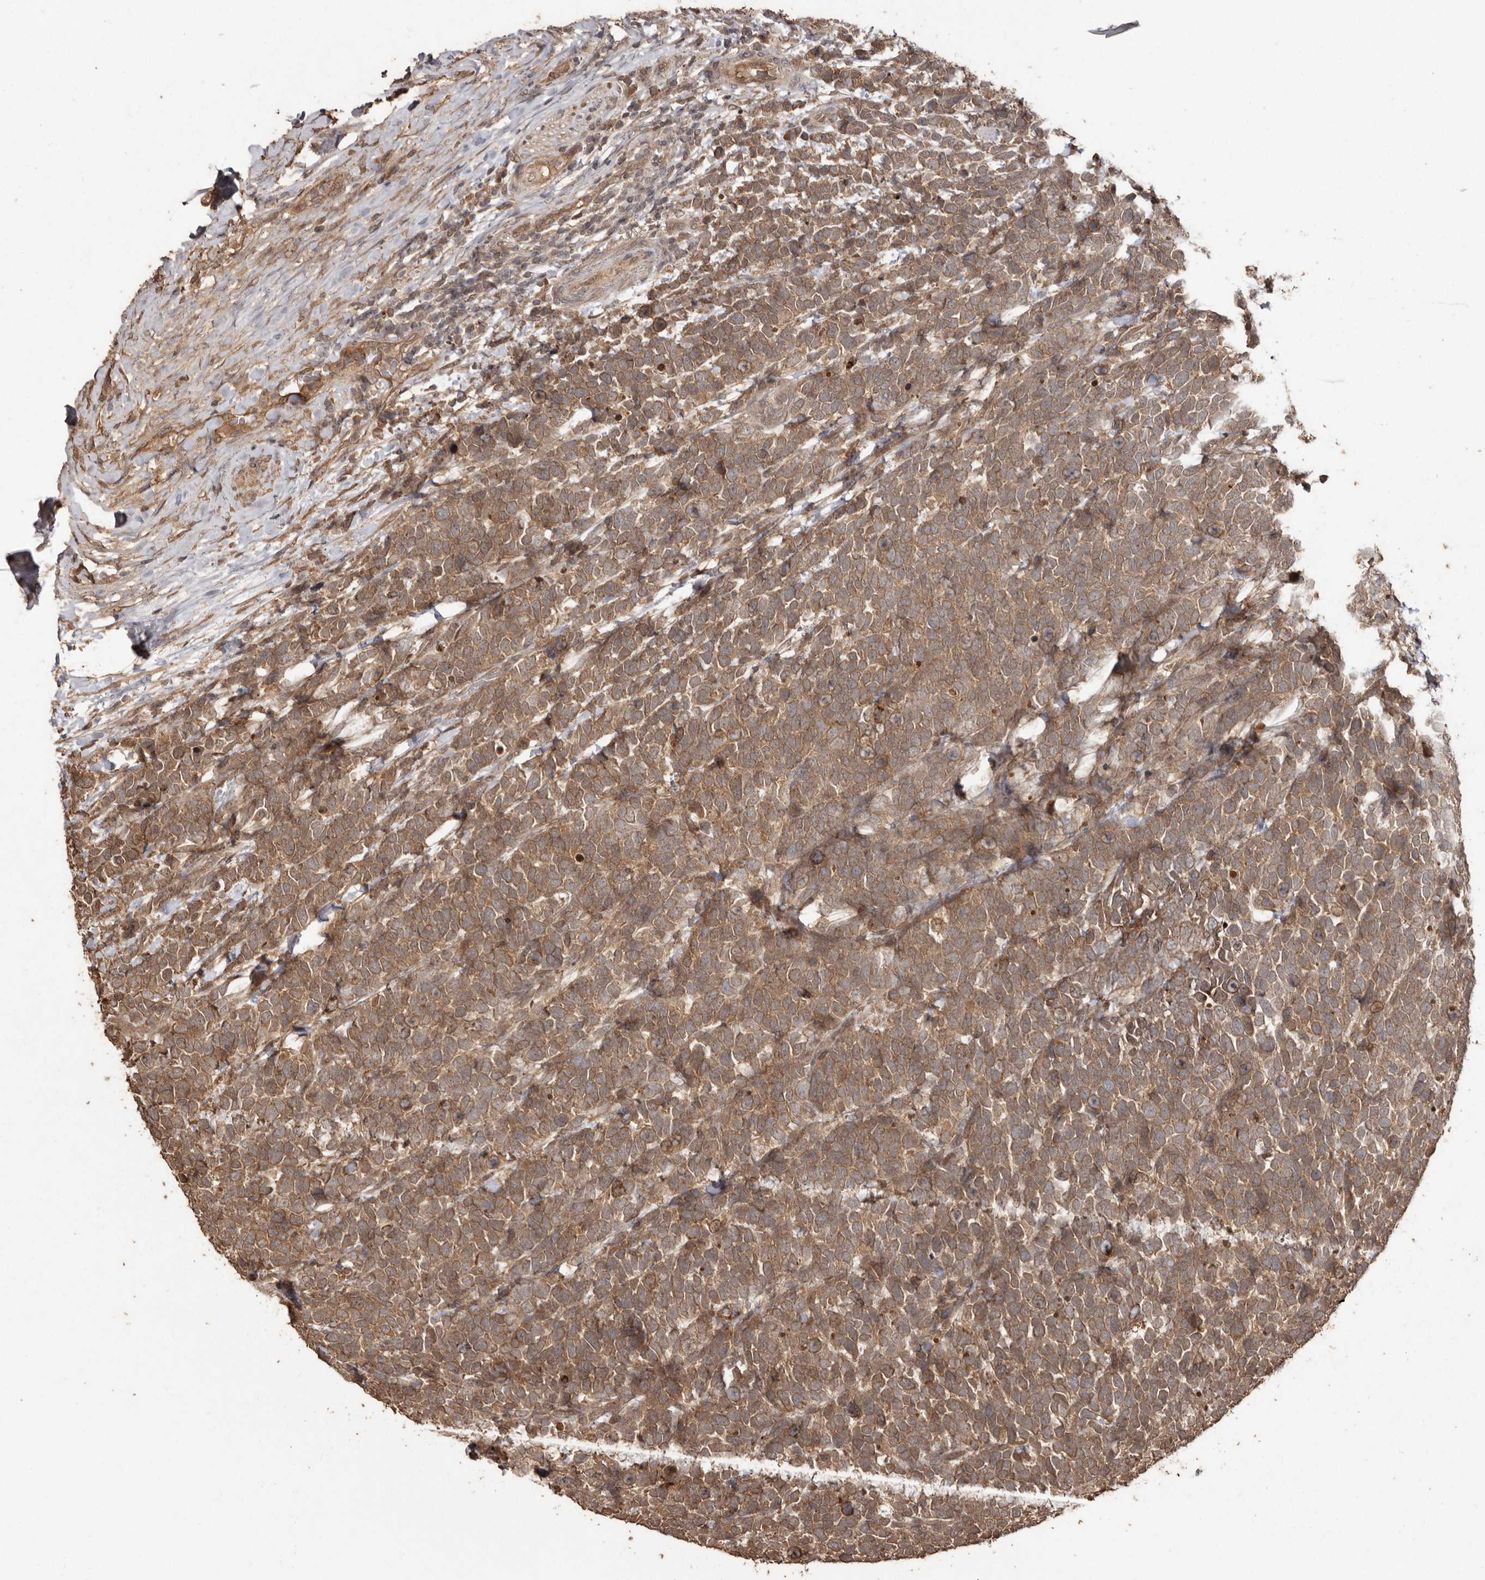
{"staining": {"intensity": "moderate", "quantity": ">75%", "location": "cytoplasmic/membranous"}, "tissue": "urothelial cancer", "cell_type": "Tumor cells", "image_type": "cancer", "snomed": [{"axis": "morphology", "description": "Urothelial carcinoma, High grade"}, {"axis": "topography", "description": "Urinary bladder"}], "caption": "A medium amount of moderate cytoplasmic/membranous positivity is present in approximately >75% of tumor cells in urothelial cancer tissue.", "gene": "NUP43", "patient": {"sex": "female", "age": 82}}